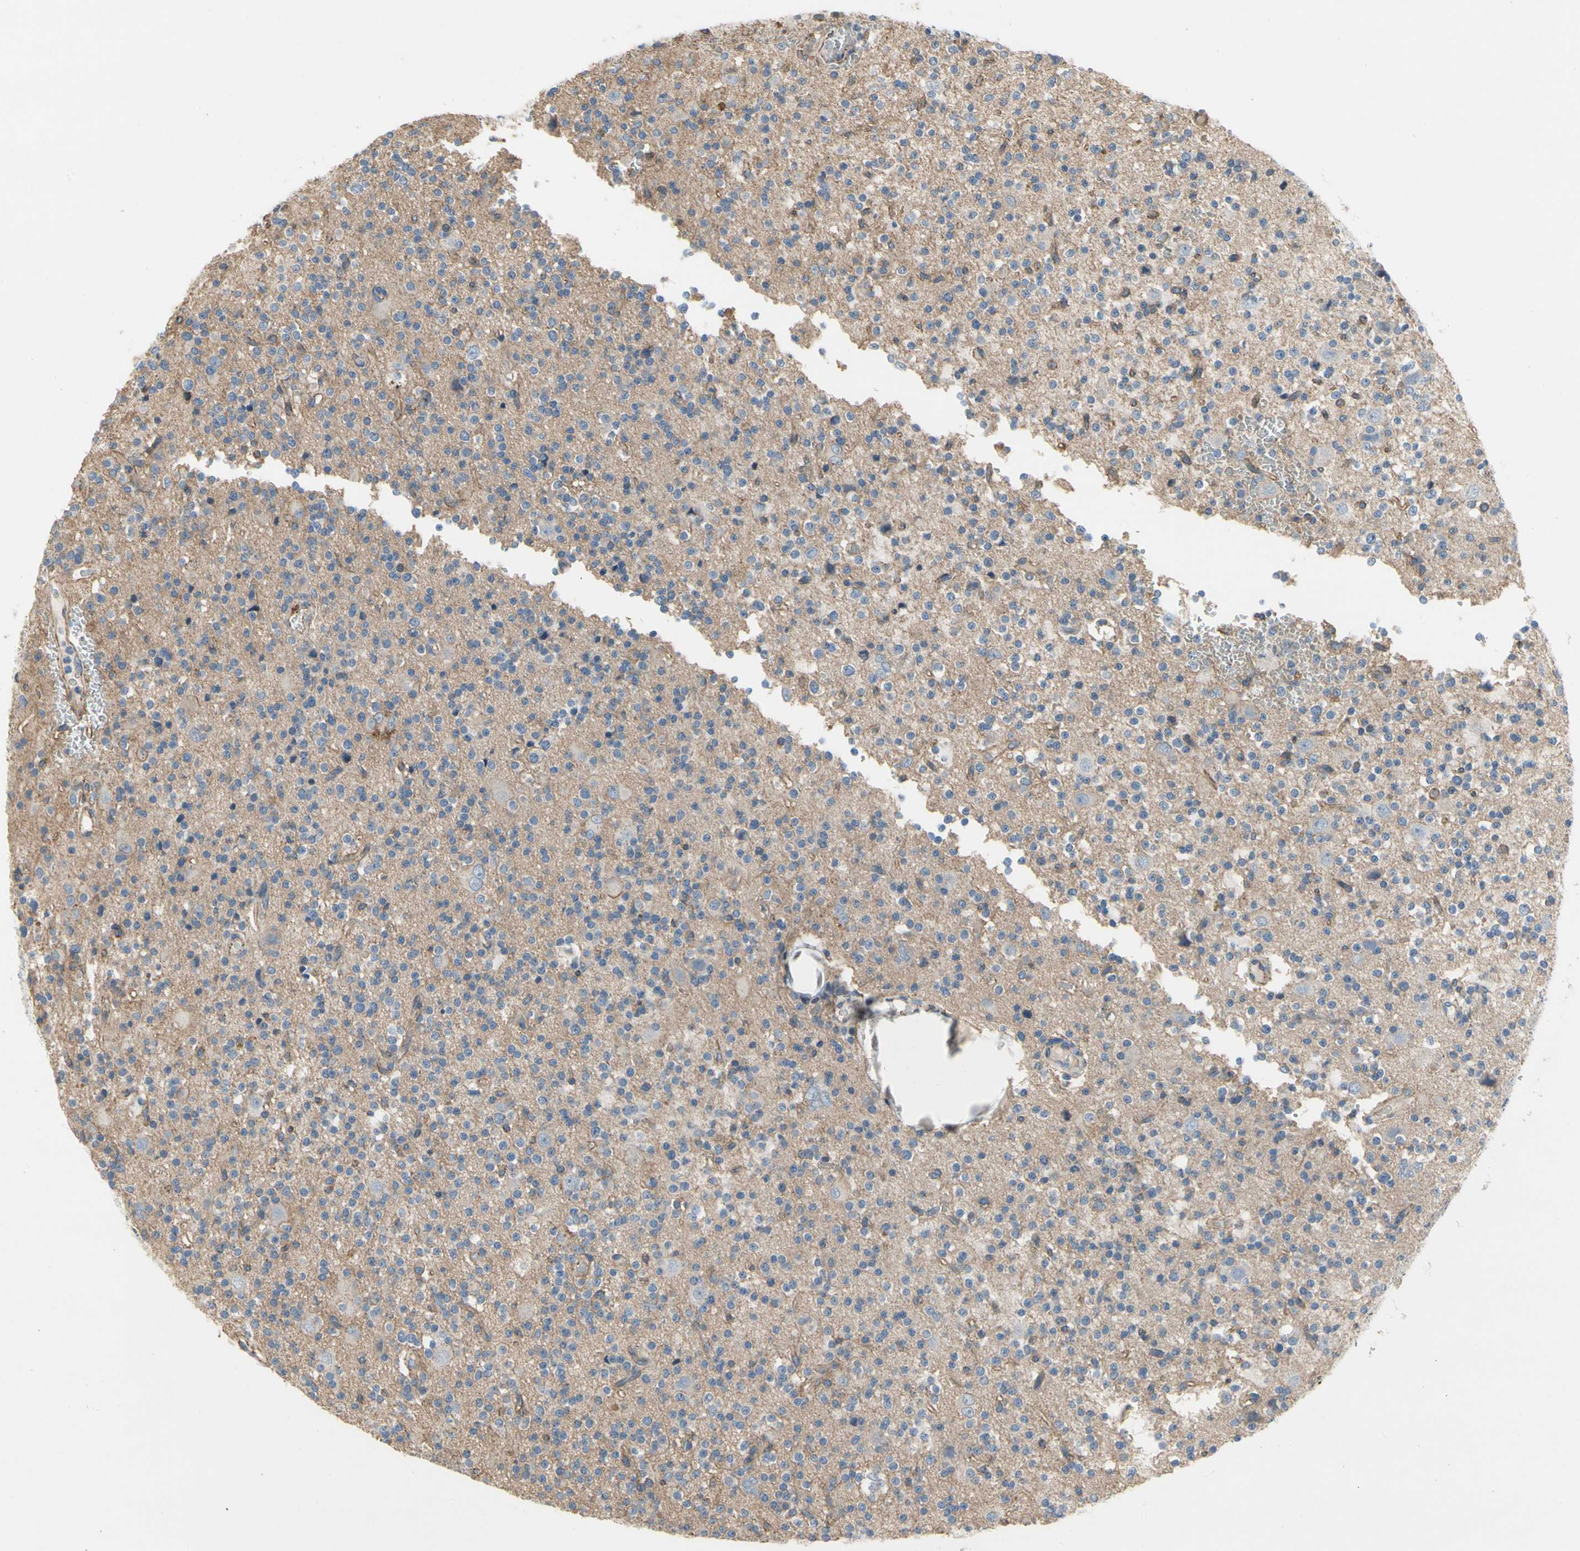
{"staining": {"intensity": "negative", "quantity": "none", "location": "none"}, "tissue": "glioma", "cell_type": "Tumor cells", "image_type": "cancer", "snomed": [{"axis": "morphology", "description": "Glioma, malignant, High grade"}, {"axis": "topography", "description": "Brain"}], "caption": "DAB immunohistochemical staining of malignant glioma (high-grade) reveals no significant staining in tumor cells.", "gene": "LGR6", "patient": {"sex": "male", "age": 47}}